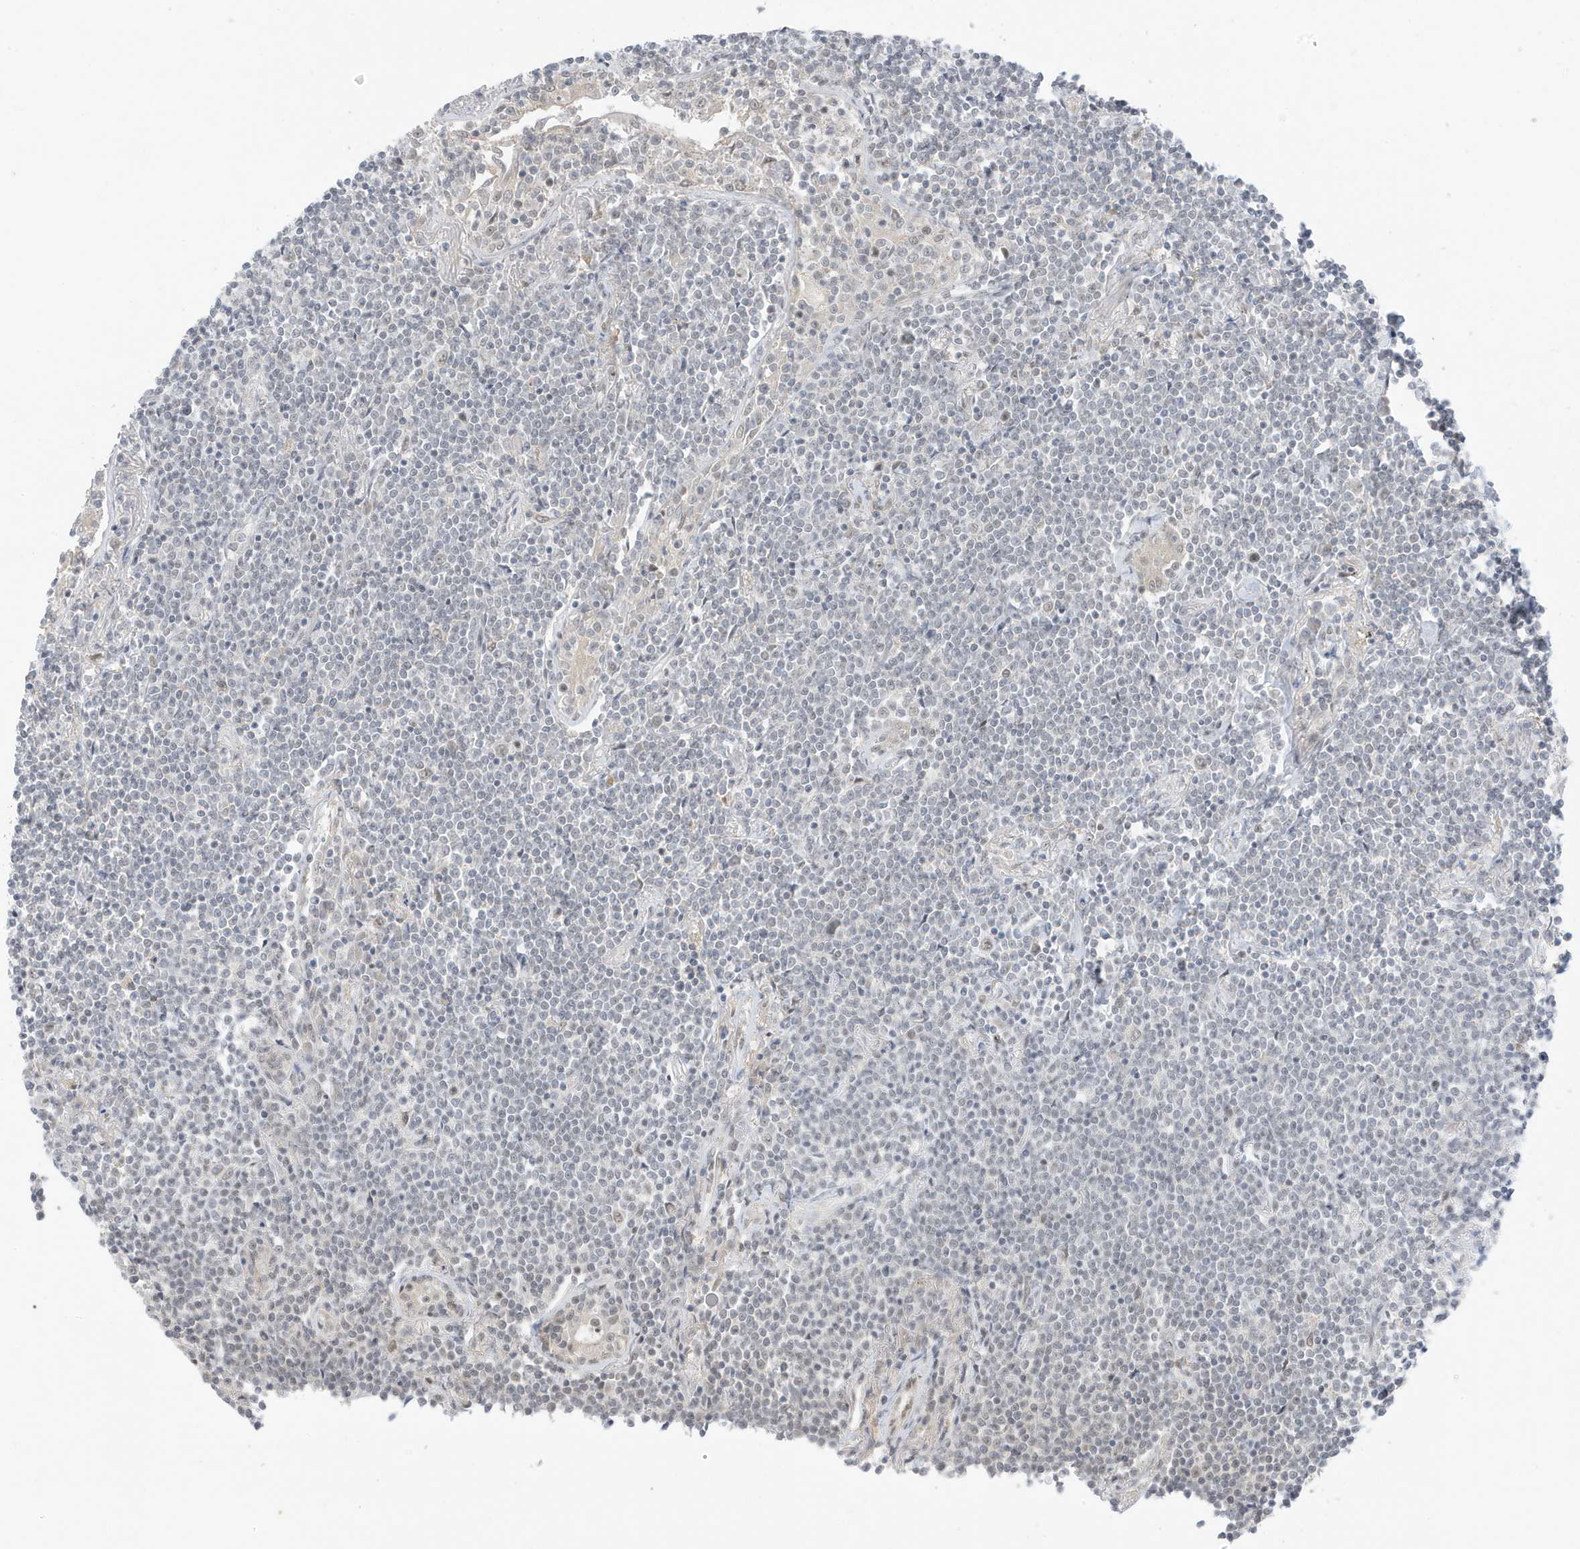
{"staining": {"intensity": "negative", "quantity": "none", "location": "none"}, "tissue": "lymphoma", "cell_type": "Tumor cells", "image_type": "cancer", "snomed": [{"axis": "morphology", "description": "Malignant lymphoma, non-Hodgkin's type, Low grade"}, {"axis": "topography", "description": "Lung"}], "caption": "Human lymphoma stained for a protein using immunohistochemistry shows no staining in tumor cells.", "gene": "MSL3", "patient": {"sex": "female", "age": 71}}